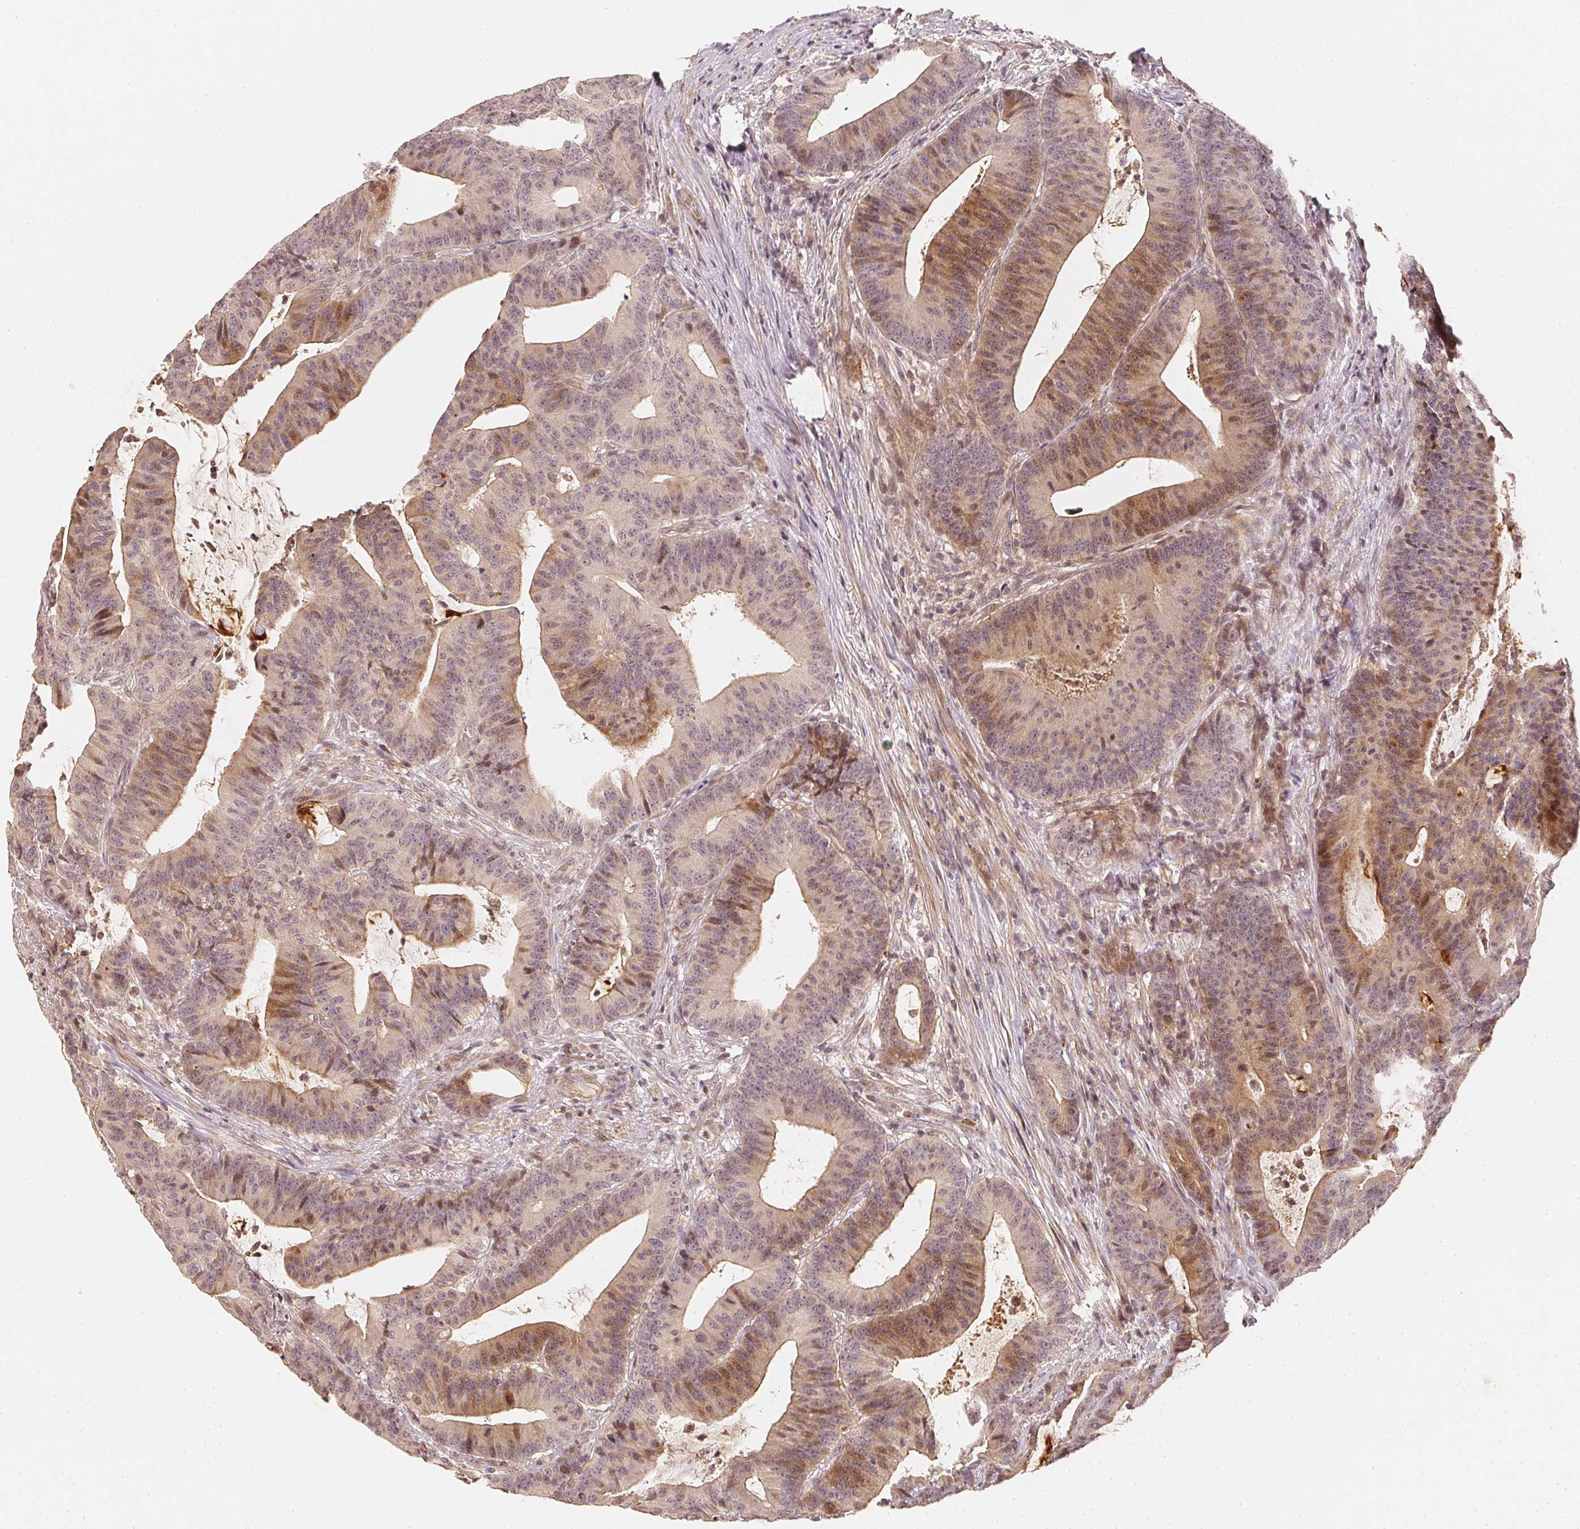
{"staining": {"intensity": "weak", "quantity": "25%-75%", "location": "cytoplasmic/membranous"}, "tissue": "colorectal cancer", "cell_type": "Tumor cells", "image_type": "cancer", "snomed": [{"axis": "morphology", "description": "Adenocarcinoma, NOS"}, {"axis": "topography", "description": "Colon"}], "caption": "Tumor cells exhibit low levels of weak cytoplasmic/membranous positivity in about 25%-75% of cells in human colorectal adenocarcinoma. (brown staining indicates protein expression, while blue staining denotes nuclei).", "gene": "SERPINE1", "patient": {"sex": "female", "age": 78}}